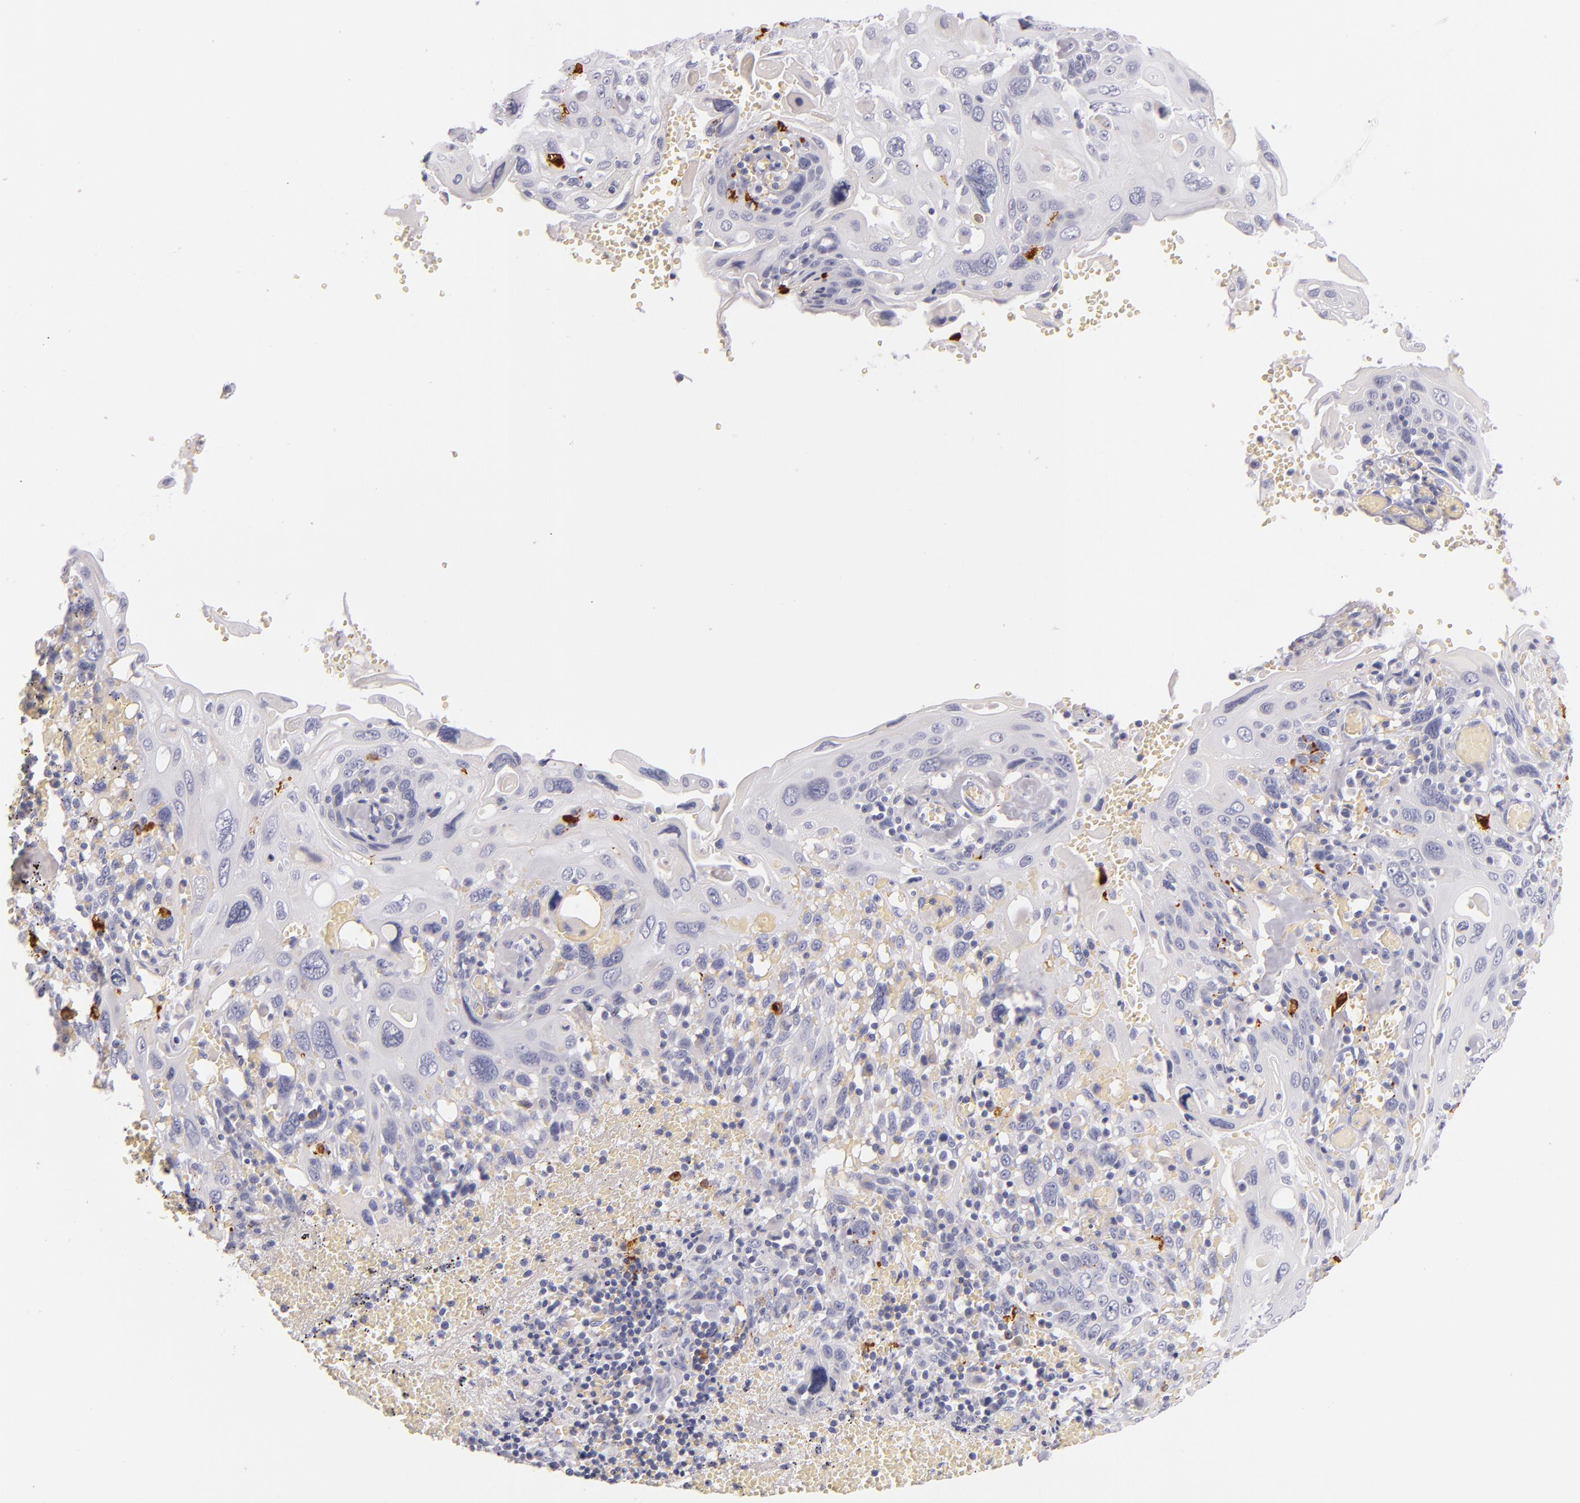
{"staining": {"intensity": "negative", "quantity": "none", "location": "none"}, "tissue": "cervical cancer", "cell_type": "Tumor cells", "image_type": "cancer", "snomed": [{"axis": "morphology", "description": "Squamous cell carcinoma, NOS"}, {"axis": "topography", "description": "Cervix"}], "caption": "Squamous cell carcinoma (cervical) stained for a protein using IHC shows no expression tumor cells.", "gene": "CD207", "patient": {"sex": "female", "age": 54}}